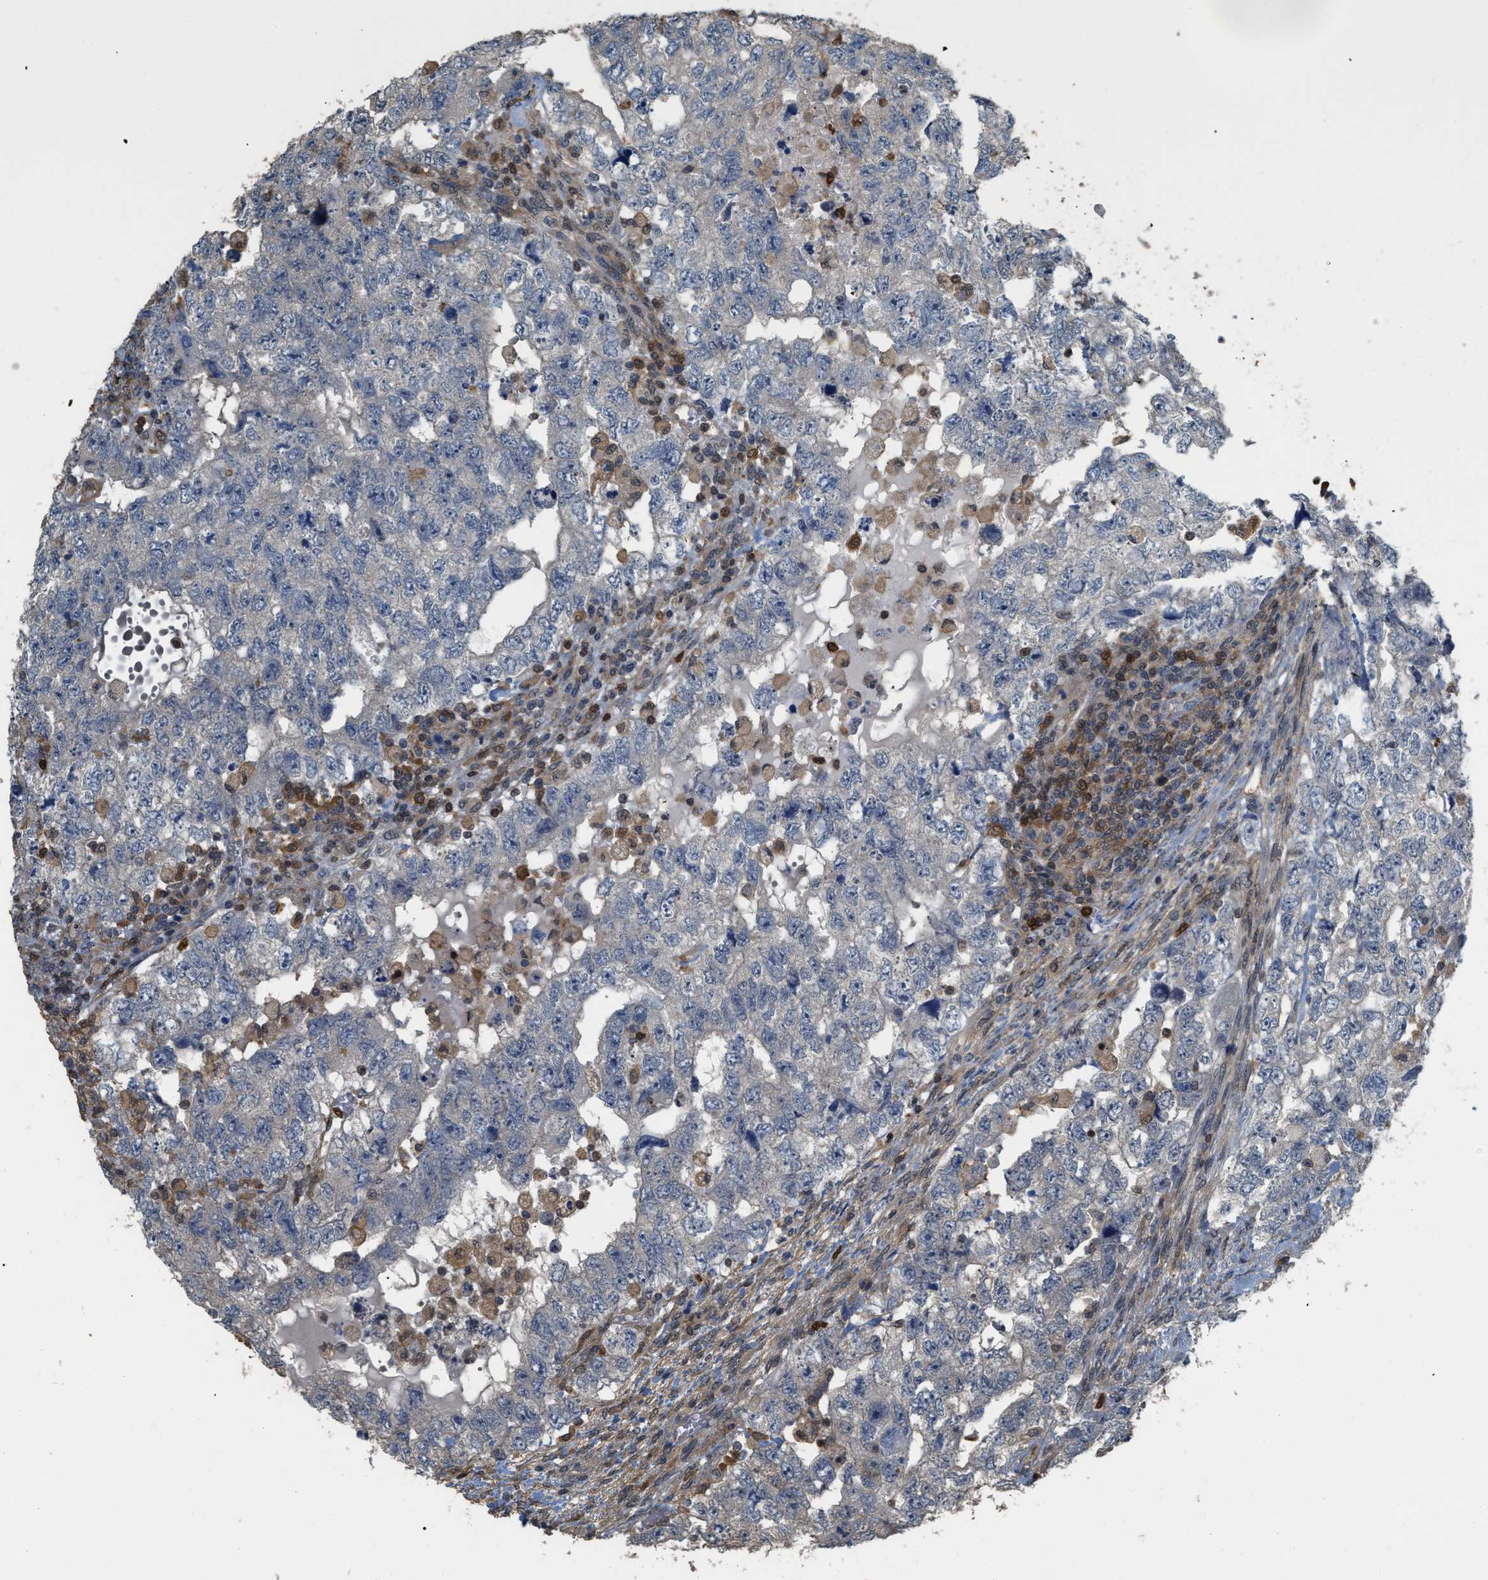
{"staining": {"intensity": "negative", "quantity": "none", "location": "none"}, "tissue": "testis cancer", "cell_type": "Tumor cells", "image_type": "cancer", "snomed": [{"axis": "morphology", "description": "Carcinoma, Embryonal, NOS"}, {"axis": "topography", "description": "Testis"}], "caption": "Human testis cancer stained for a protein using IHC demonstrates no staining in tumor cells.", "gene": "MTPN", "patient": {"sex": "male", "age": 36}}